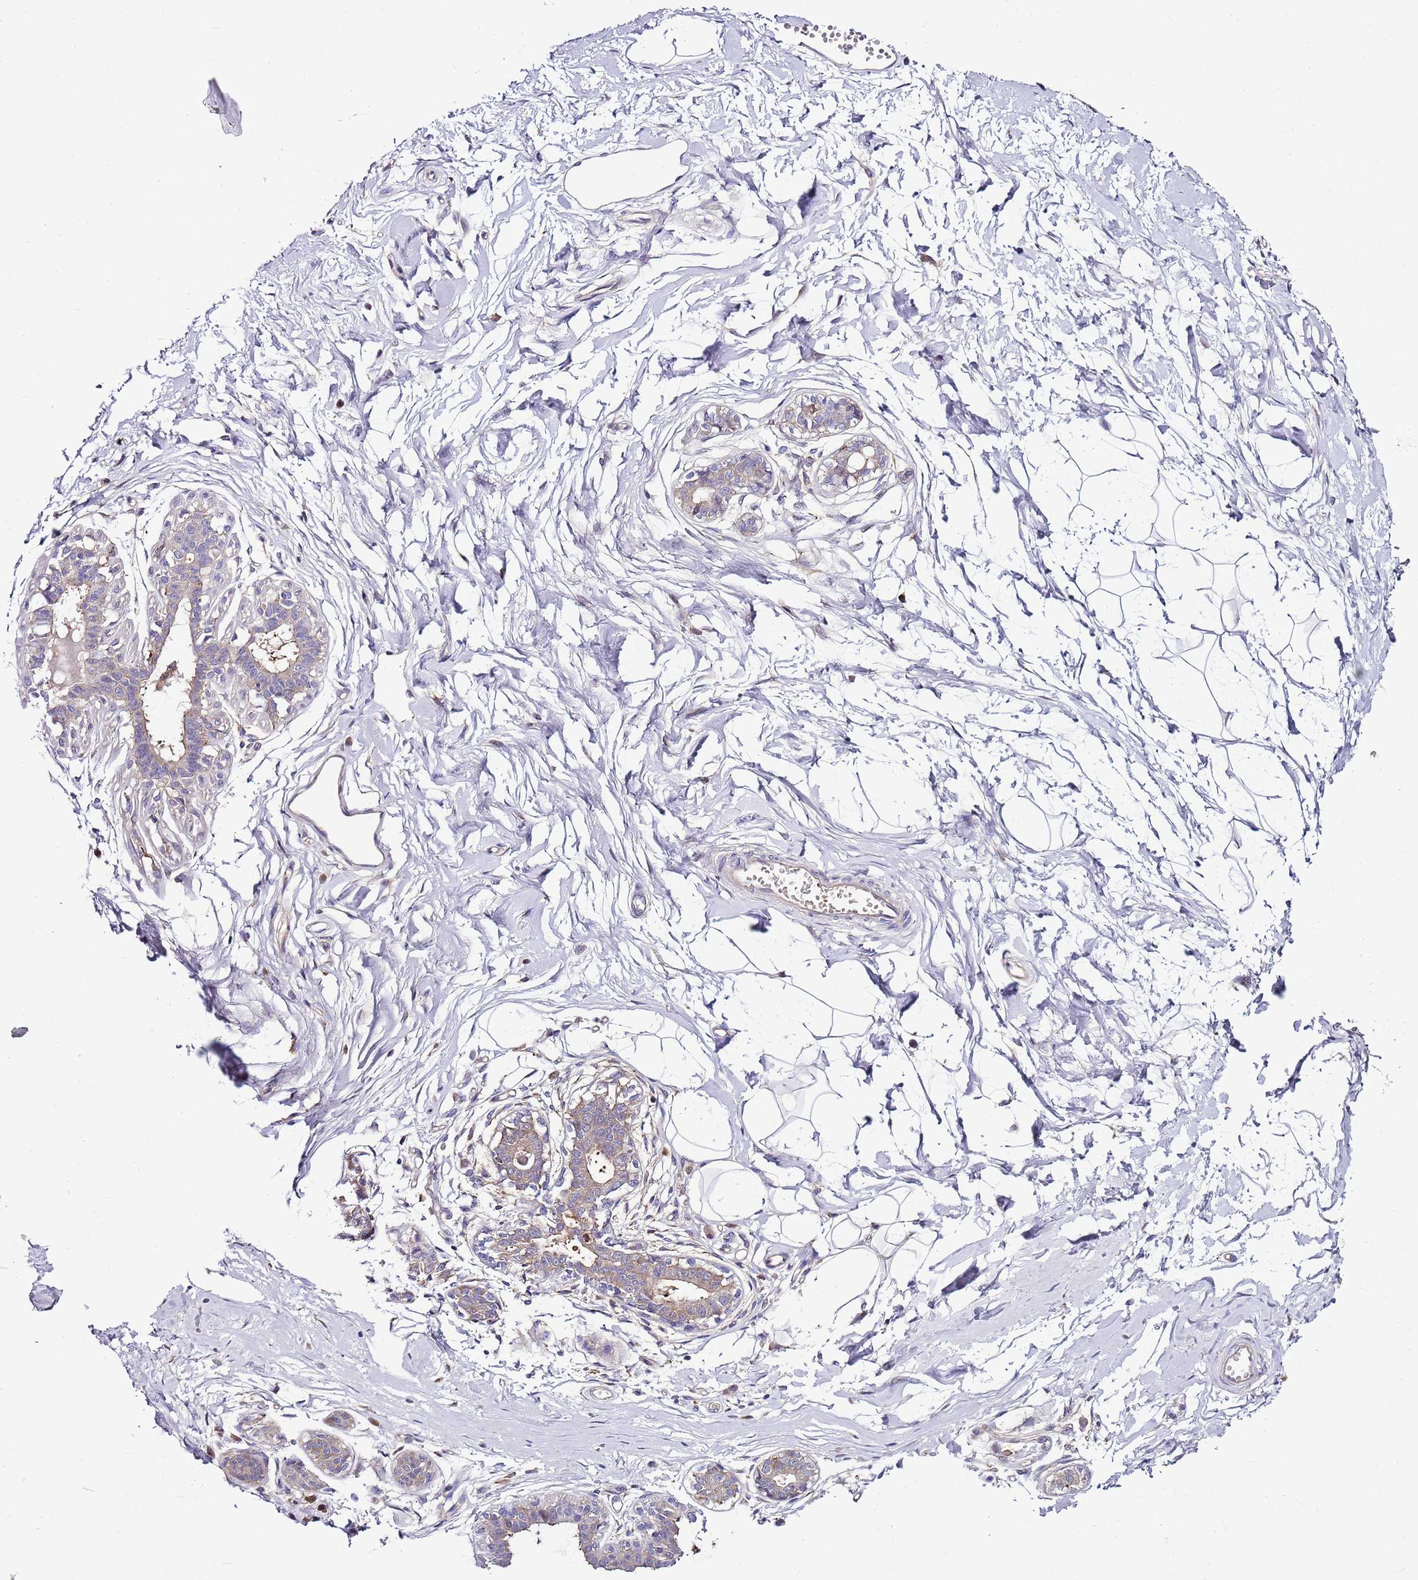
{"staining": {"intensity": "negative", "quantity": "none", "location": "none"}, "tissue": "breast", "cell_type": "Adipocytes", "image_type": "normal", "snomed": [{"axis": "morphology", "description": "Normal tissue, NOS"}, {"axis": "topography", "description": "Breast"}], "caption": "This micrograph is of unremarkable breast stained with IHC to label a protein in brown with the nuclei are counter-stained blue. There is no expression in adipocytes.", "gene": "ATXN2L", "patient": {"sex": "female", "age": 45}}